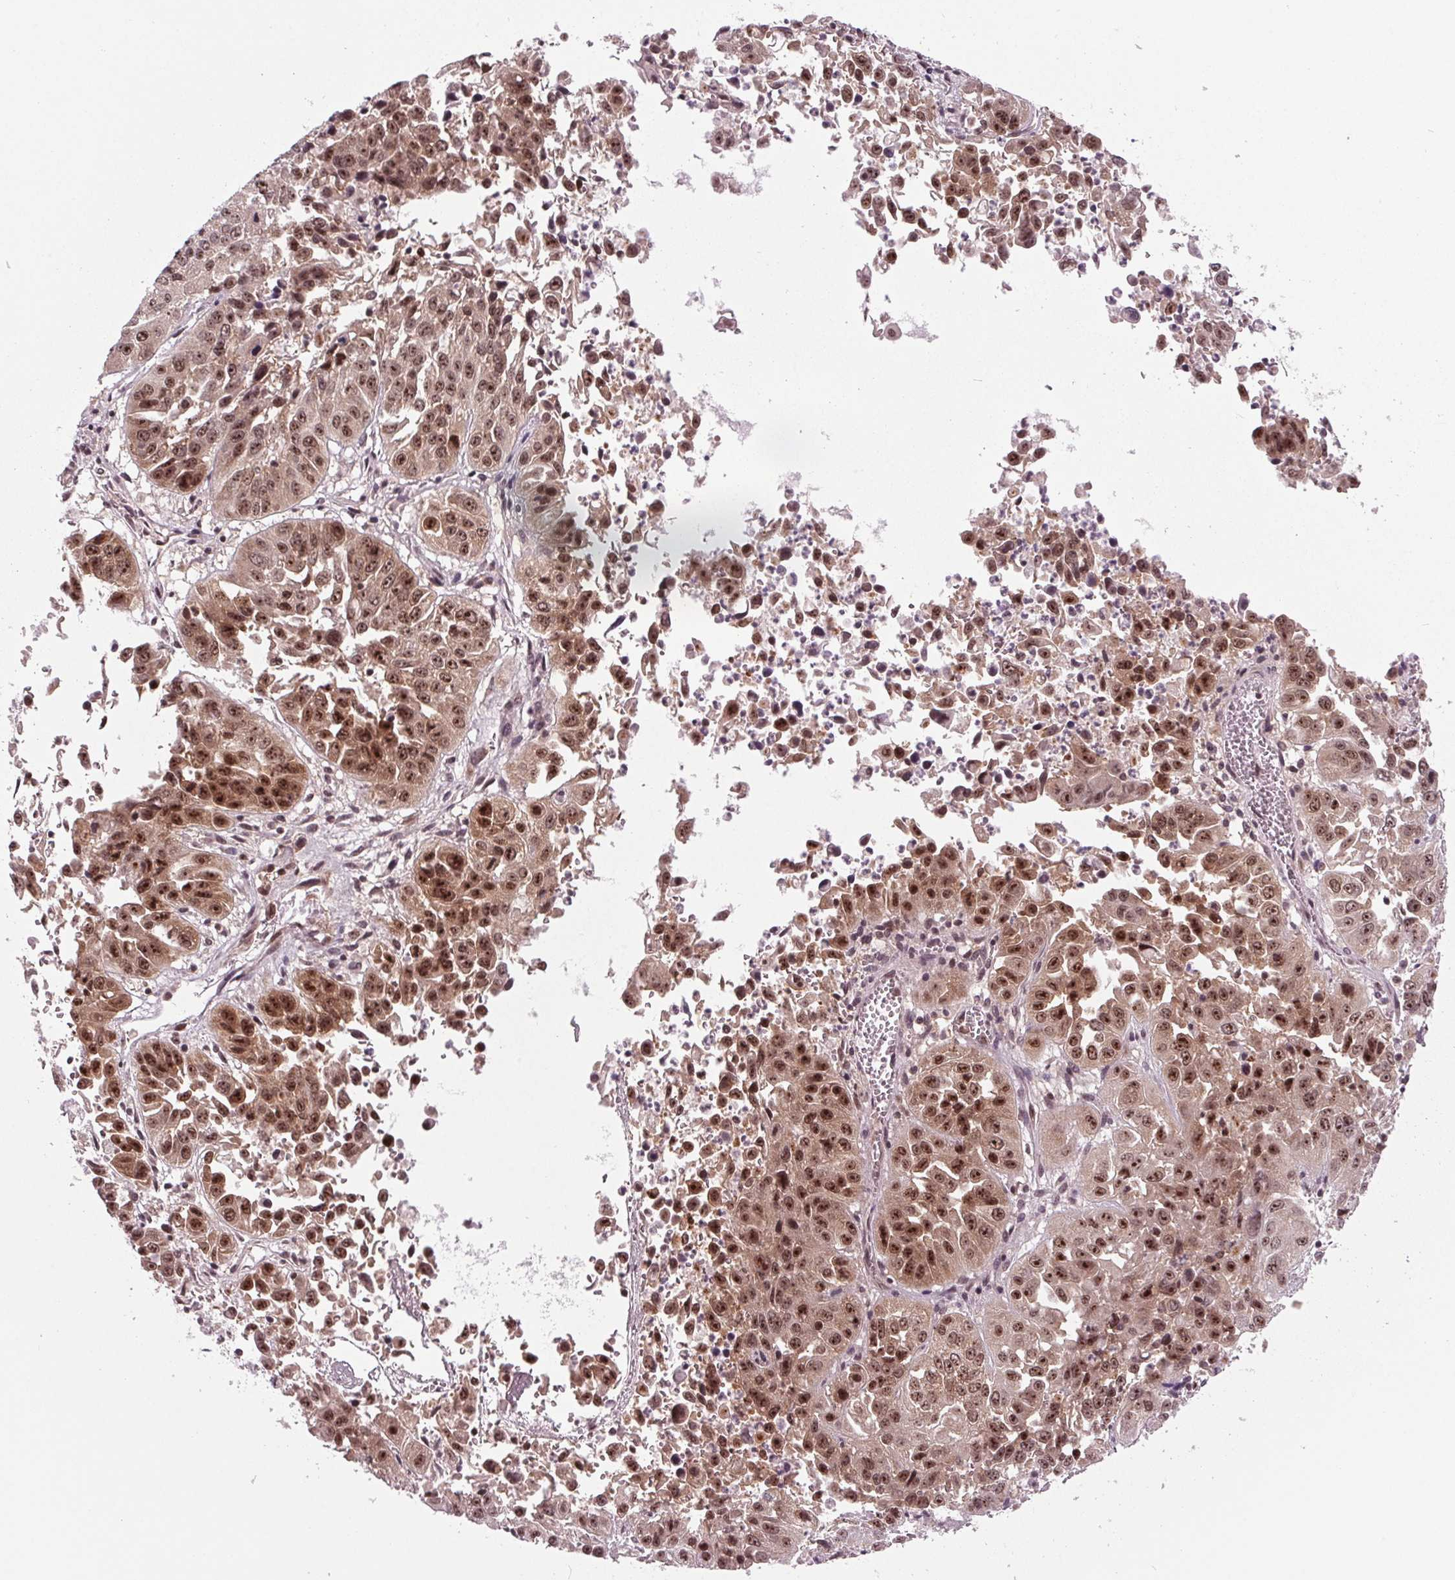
{"staining": {"intensity": "moderate", "quantity": ">75%", "location": "nuclear"}, "tissue": "lung cancer", "cell_type": "Tumor cells", "image_type": "cancer", "snomed": [{"axis": "morphology", "description": "Squamous cell carcinoma, NOS"}, {"axis": "topography", "description": "Lung"}], "caption": "About >75% of tumor cells in human lung cancer display moderate nuclear protein positivity as visualized by brown immunohistochemical staining.", "gene": "DDX41", "patient": {"sex": "female", "age": 61}}